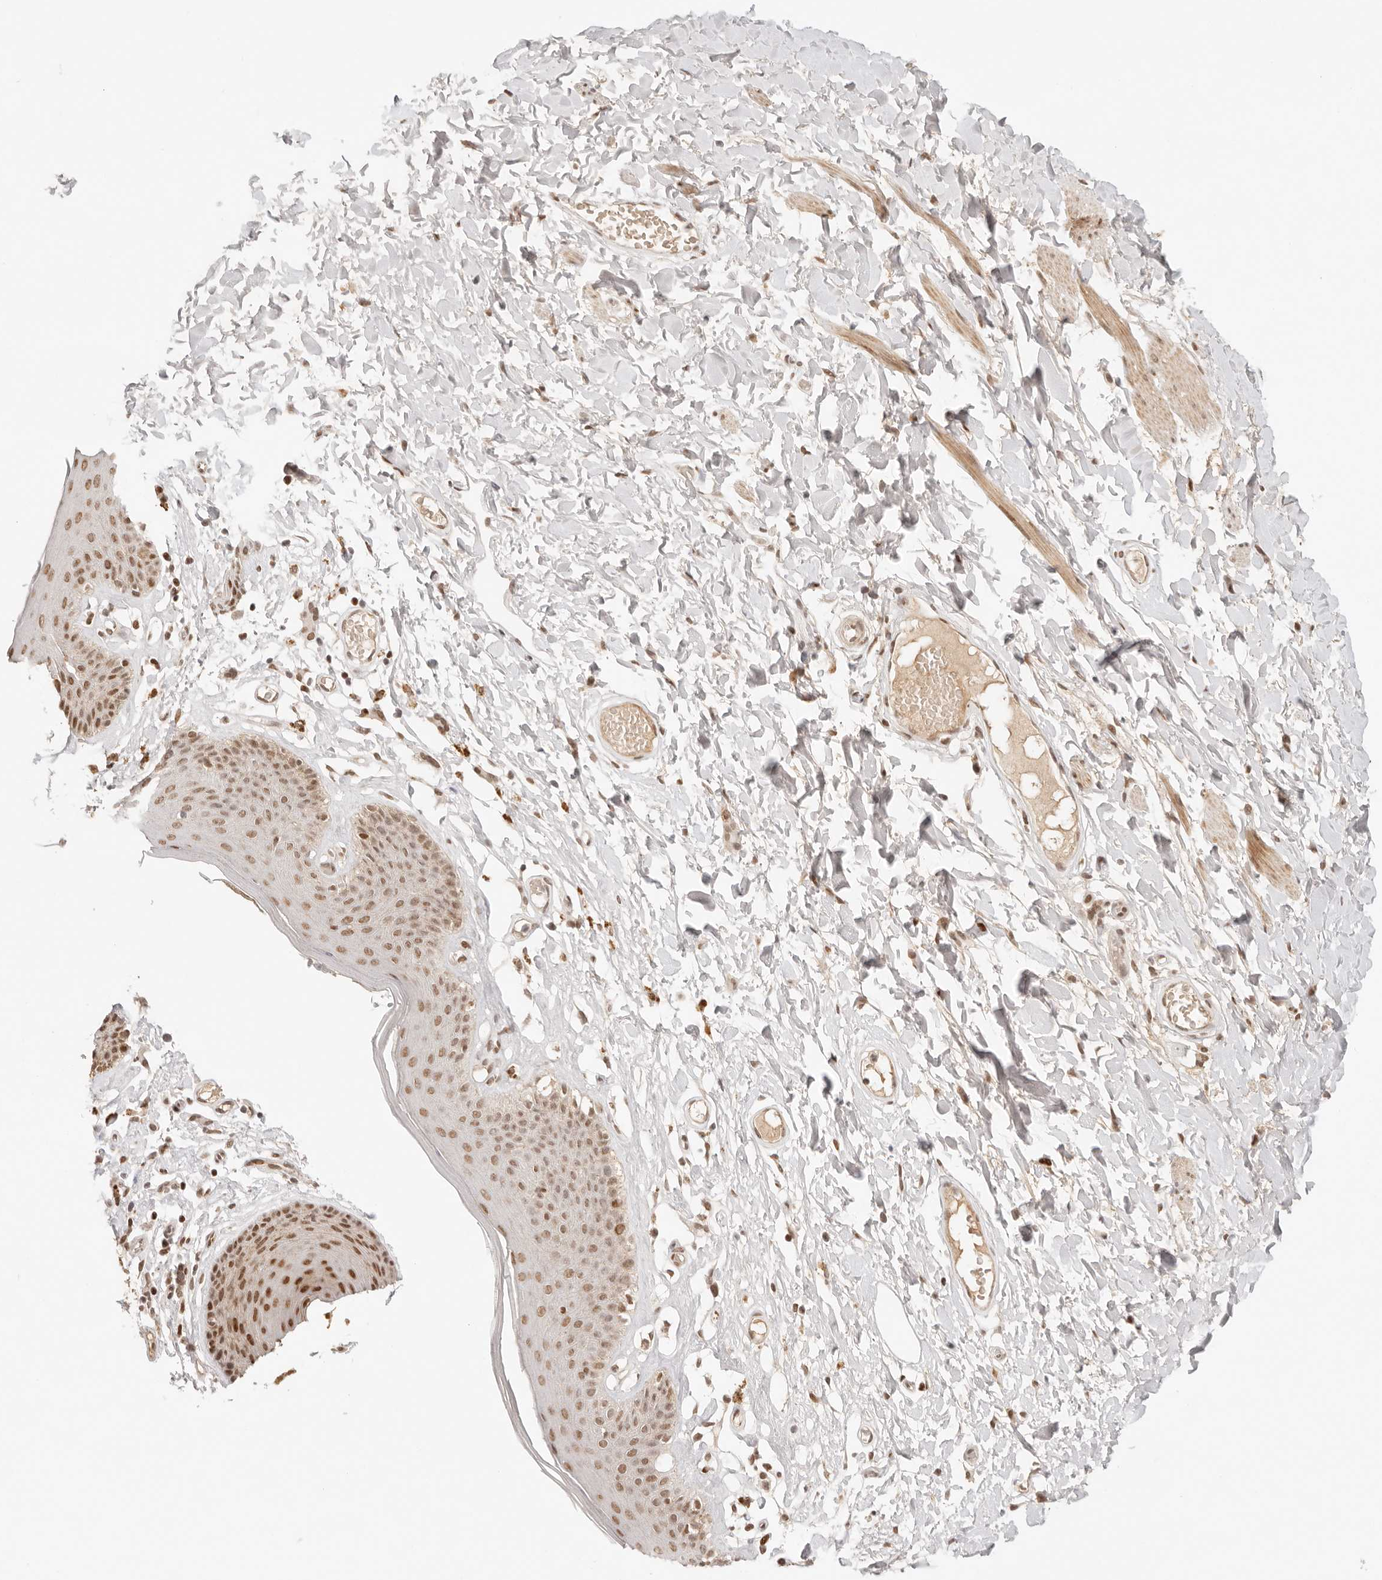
{"staining": {"intensity": "moderate", "quantity": ">75%", "location": "nuclear"}, "tissue": "skin", "cell_type": "Epidermal cells", "image_type": "normal", "snomed": [{"axis": "morphology", "description": "Normal tissue, NOS"}, {"axis": "topography", "description": "Vulva"}], "caption": "Brown immunohistochemical staining in normal skin displays moderate nuclear positivity in about >75% of epidermal cells.", "gene": "HOXC5", "patient": {"sex": "female", "age": 73}}